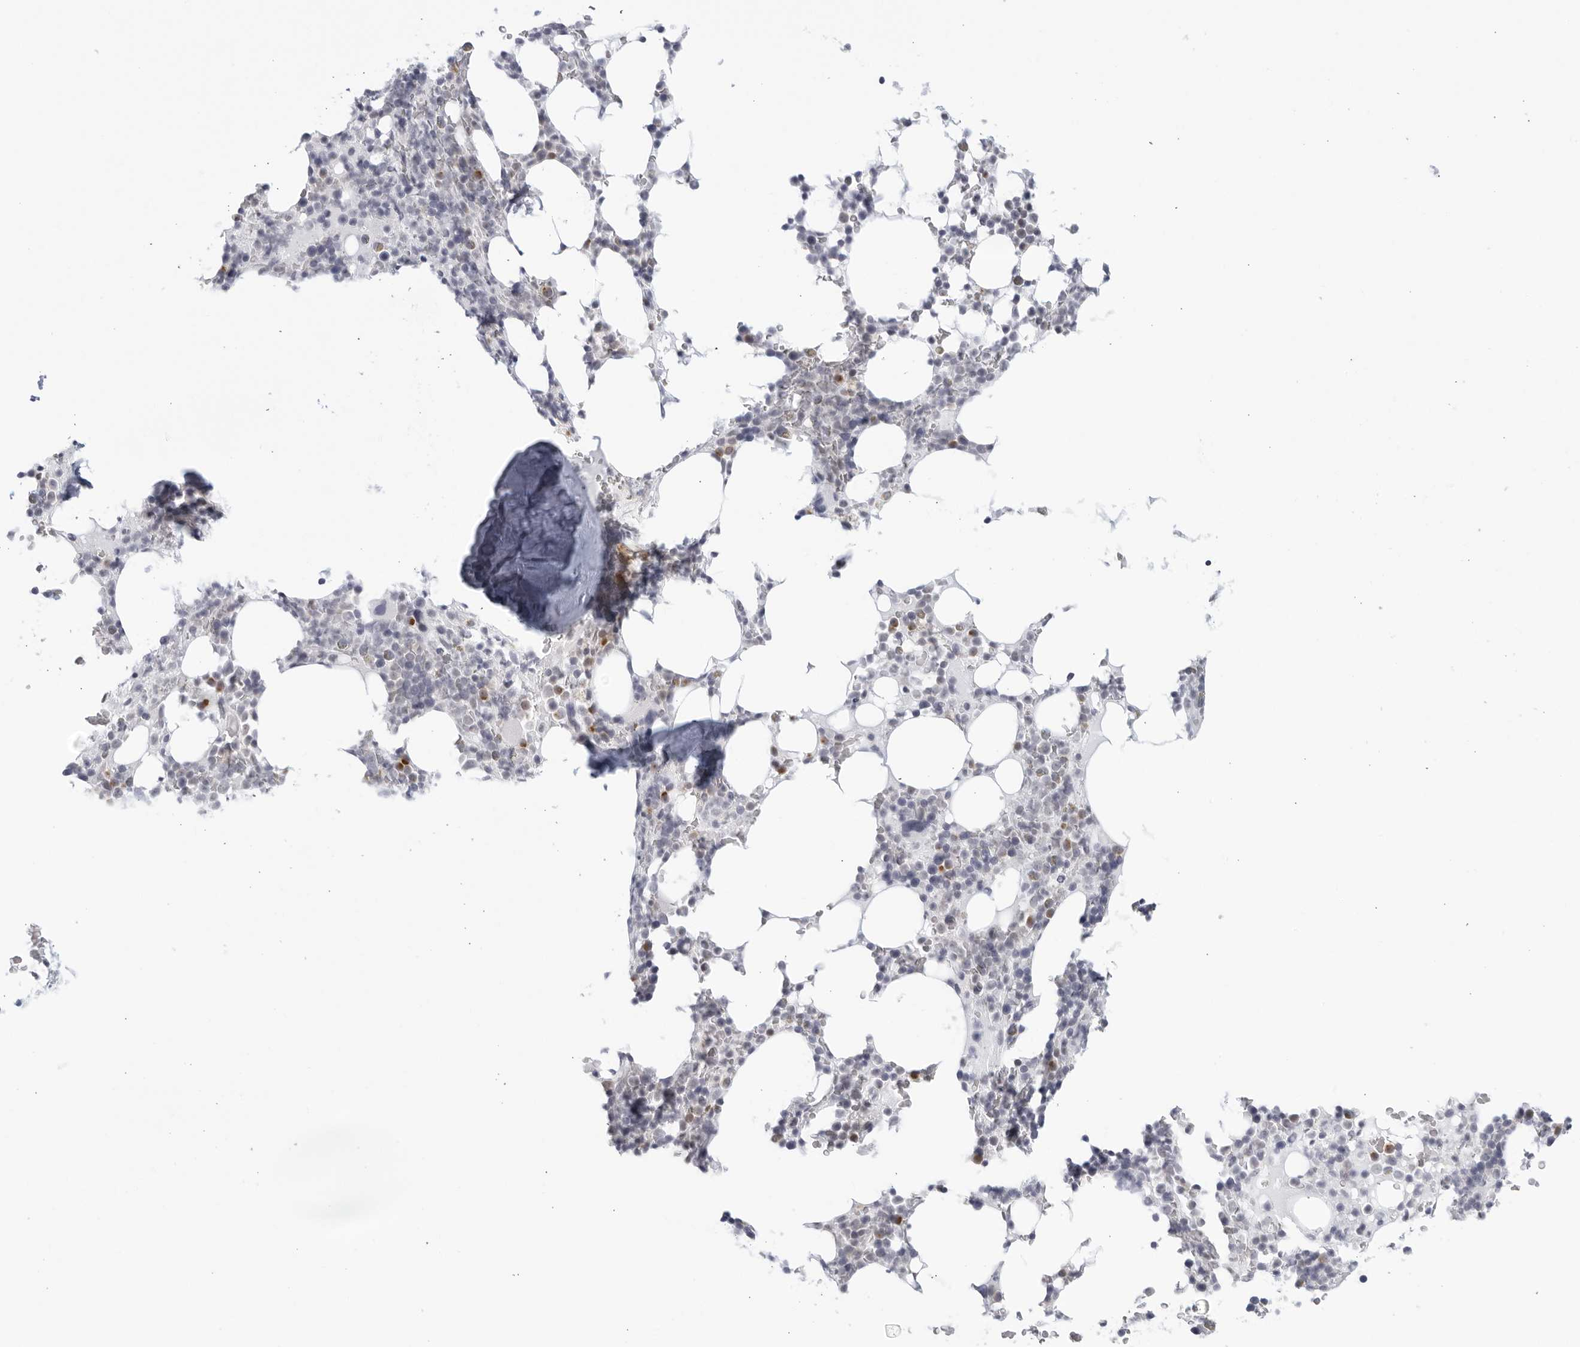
{"staining": {"intensity": "weak", "quantity": "25%-75%", "location": "cytoplasmic/membranous"}, "tissue": "bone marrow", "cell_type": "Hematopoietic cells", "image_type": "normal", "snomed": [{"axis": "morphology", "description": "Normal tissue, NOS"}, {"axis": "topography", "description": "Bone marrow"}], "caption": "Protein expression analysis of unremarkable human bone marrow reveals weak cytoplasmic/membranous positivity in about 25%-75% of hematopoietic cells.", "gene": "WDTC1", "patient": {"sex": "male", "age": 58}}